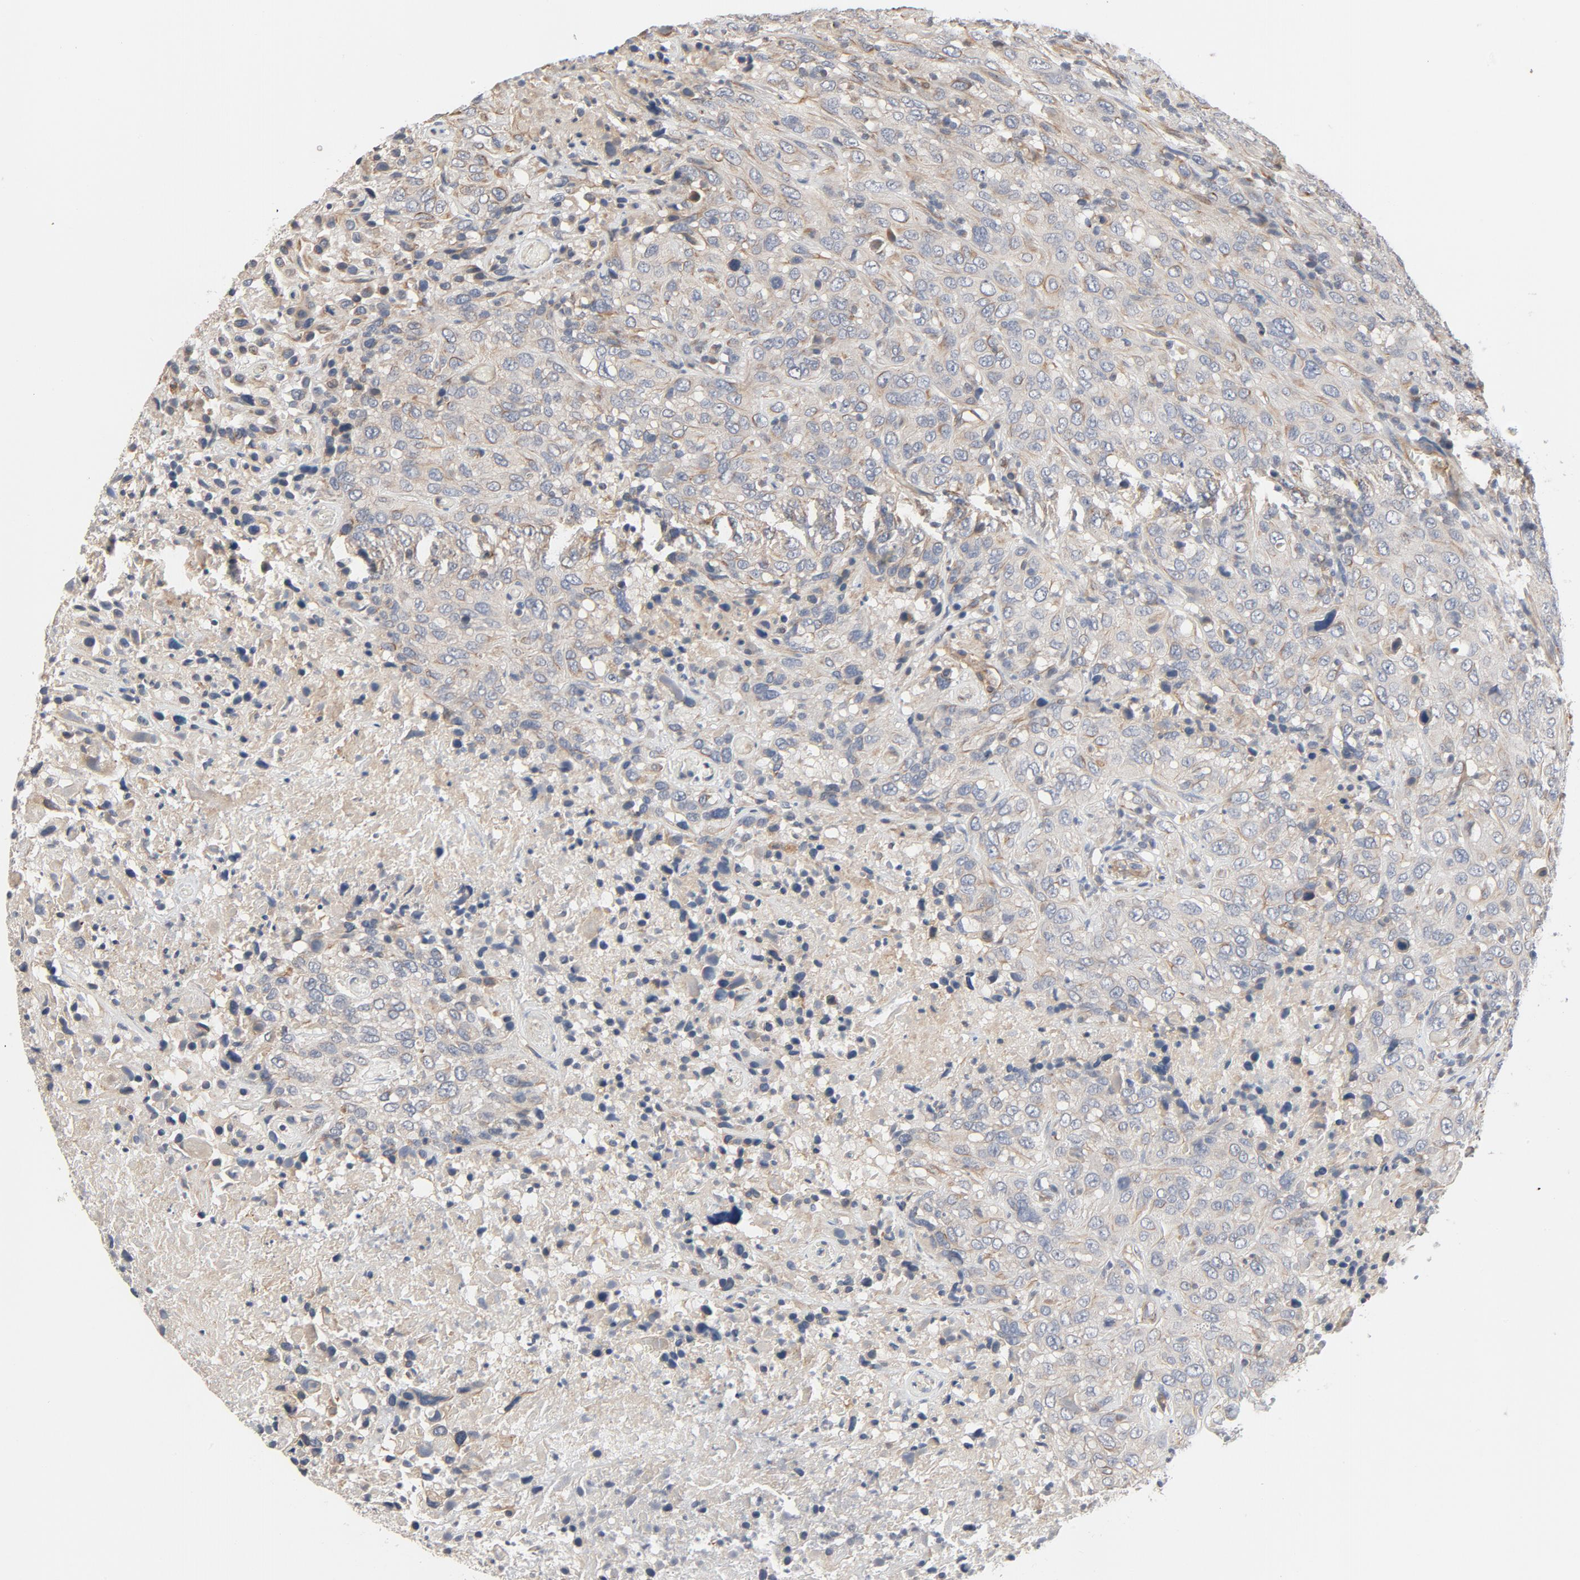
{"staining": {"intensity": "moderate", "quantity": "25%-75%", "location": "cytoplasmic/membranous"}, "tissue": "urothelial cancer", "cell_type": "Tumor cells", "image_type": "cancer", "snomed": [{"axis": "morphology", "description": "Urothelial carcinoma, High grade"}, {"axis": "topography", "description": "Urinary bladder"}], "caption": "Human high-grade urothelial carcinoma stained for a protein (brown) displays moderate cytoplasmic/membranous positive staining in about 25%-75% of tumor cells.", "gene": "TRIOBP", "patient": {"sex": "male", "age": 61}}